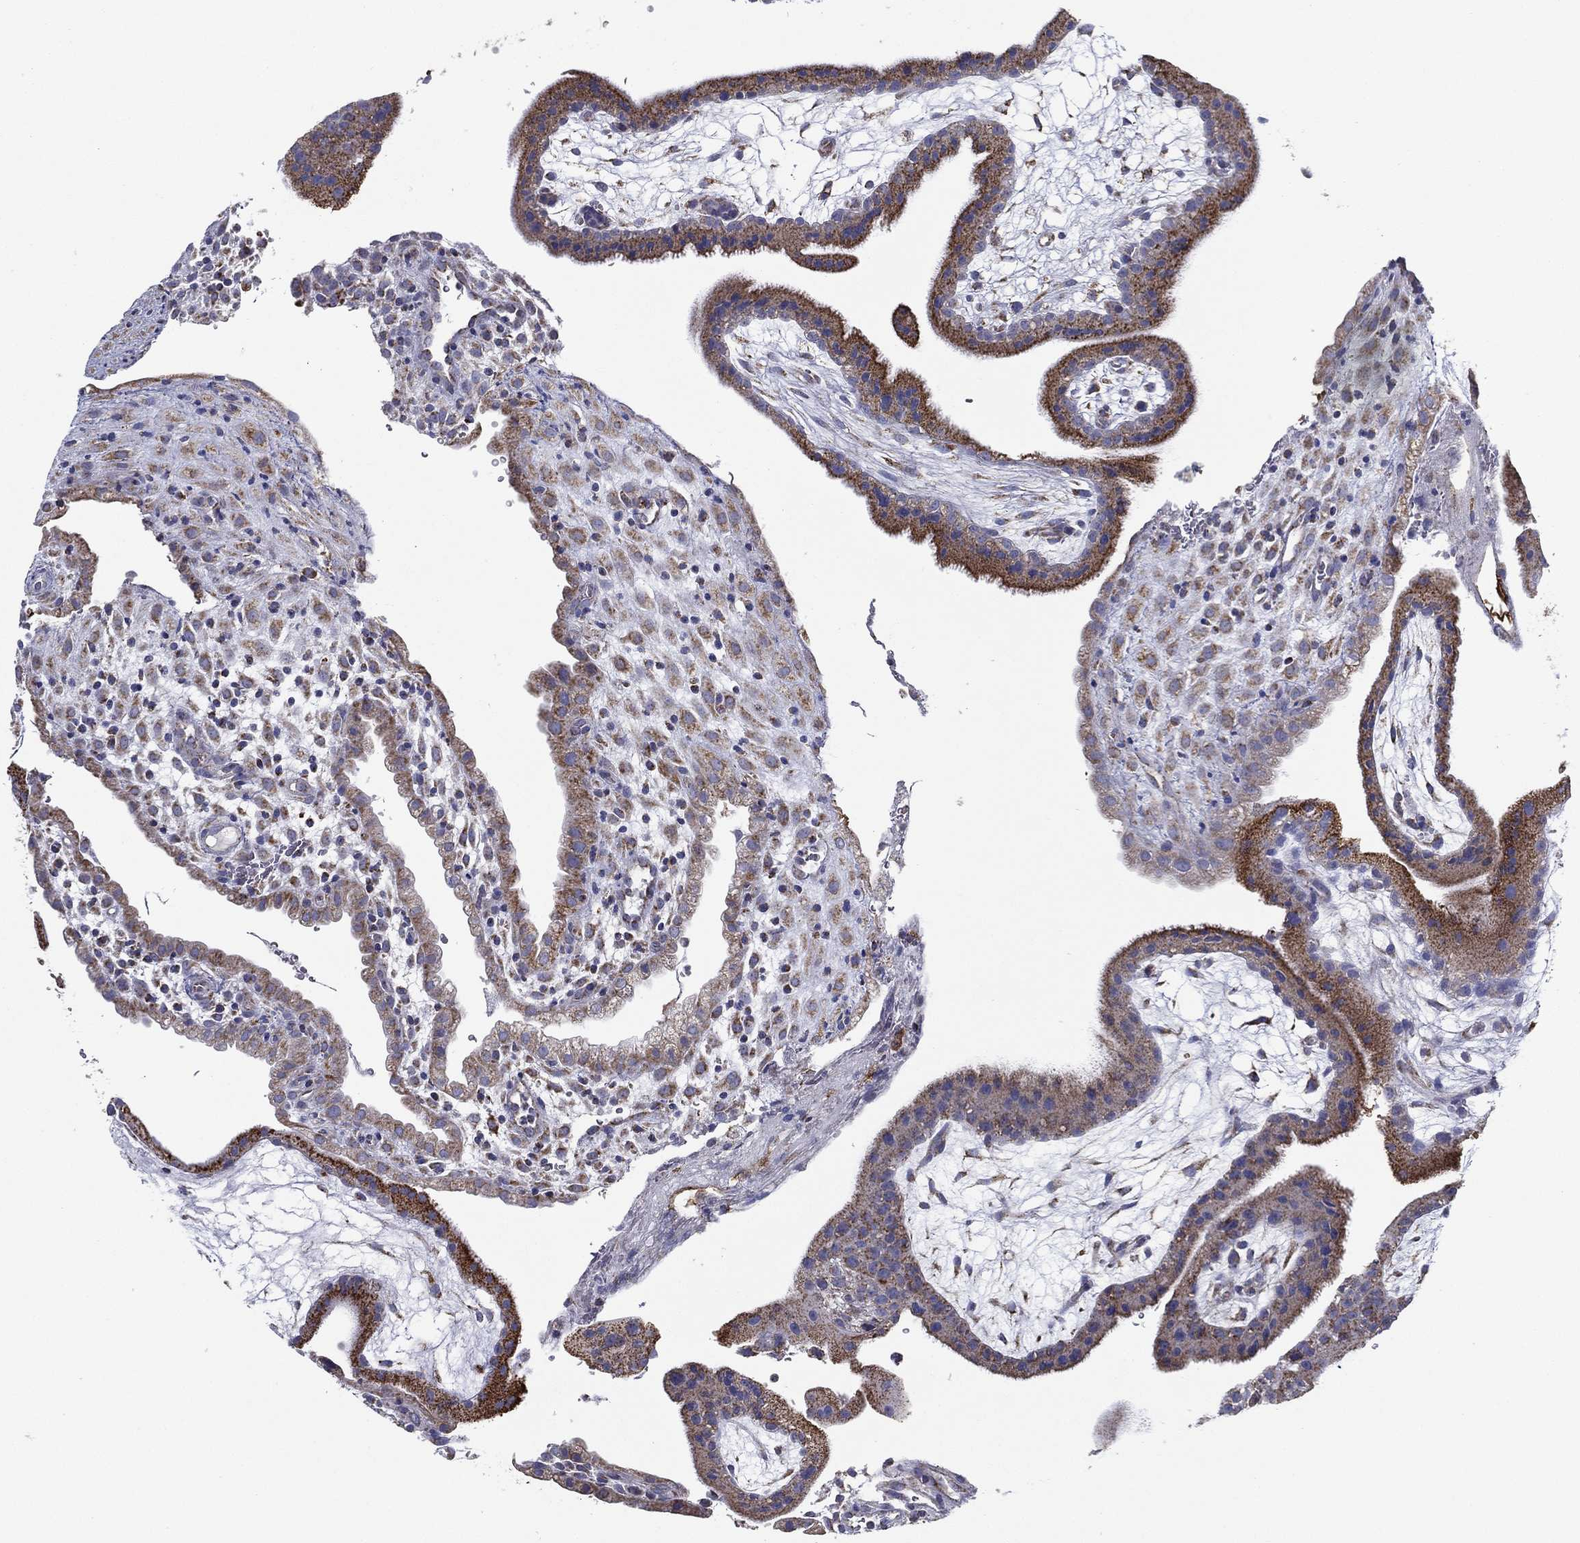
{"staining": {"intensity": "weak", "quantity": "<25%", "location": "cytoplasmic/membranous"}, "tissue": "placenta", "cell_type": "Decidual cells", "image_type": "normal", "snomed": [{"axis": "morphology", "description": "Normal tissue, NOS"}, {"axis": "topography", "description": "Placenta"}], "caption": "This photomicrograph is of normal placenta stained with immunohistochemistry (IHC) to label a protein in brown with the nuclei are counter-stained blue. There is no positivity in decidual cells.", "gene": "SFXN1", "patient": {"sex": "female", "age": 19}}